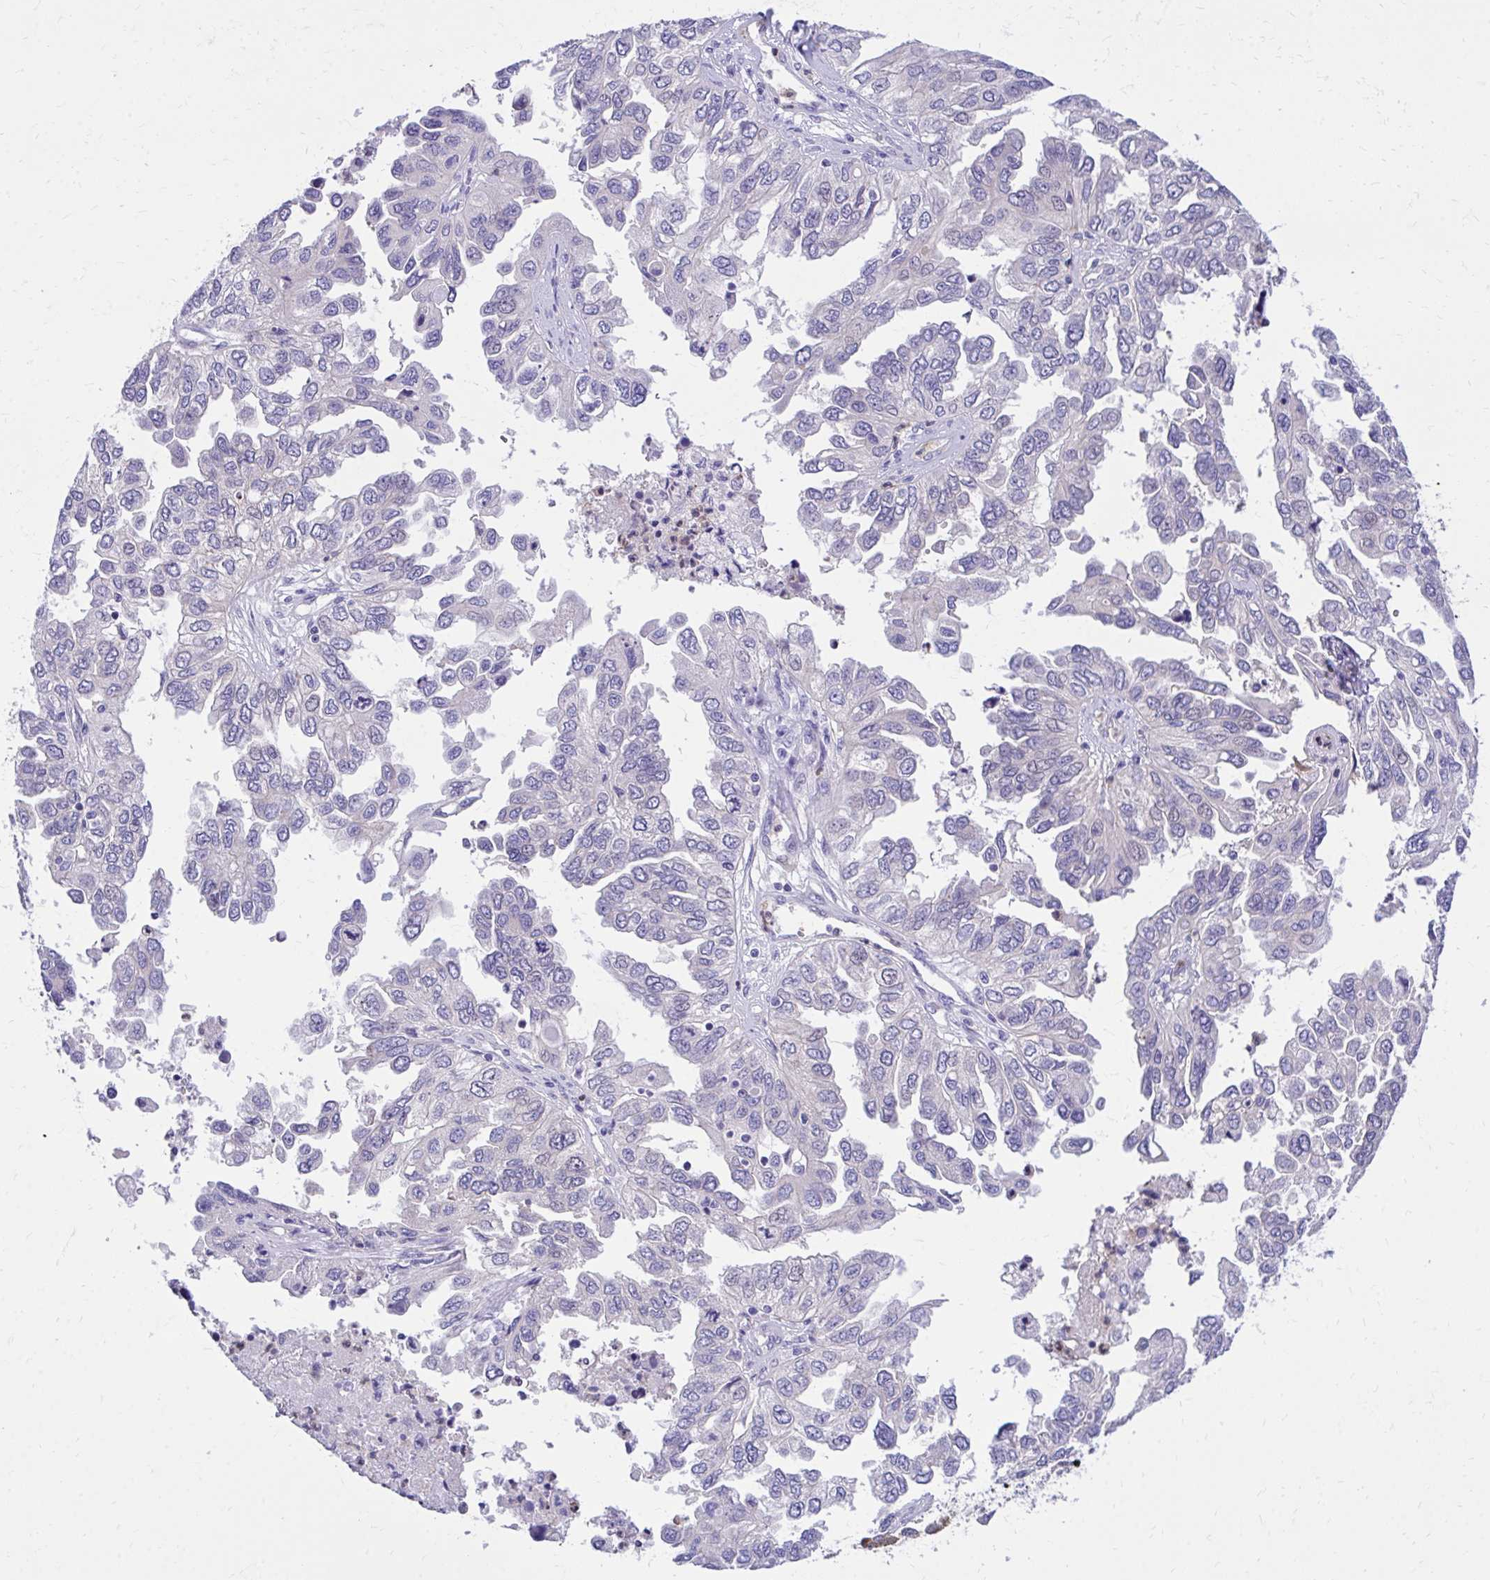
{"staining": {"intensity": "negative", "quantity": "none", "location": "none"}, "tissue": "ovarian cancer", "cell_type": "Tumor cells", "image_type": "cancer", "snomed": [{"axis": "morphology", "description": "Cystadenocarcinoma, serous, NOS"}, {"axis": "topography", "description": "Ovary"}], "caption": "Immunohistochemical staining of serous cystadenocarcinoma (ovarian) displays no significant staining in tumor cells.", "gene": "ADAMTSL1", "patient": {"sex": "female", "age": 53}}